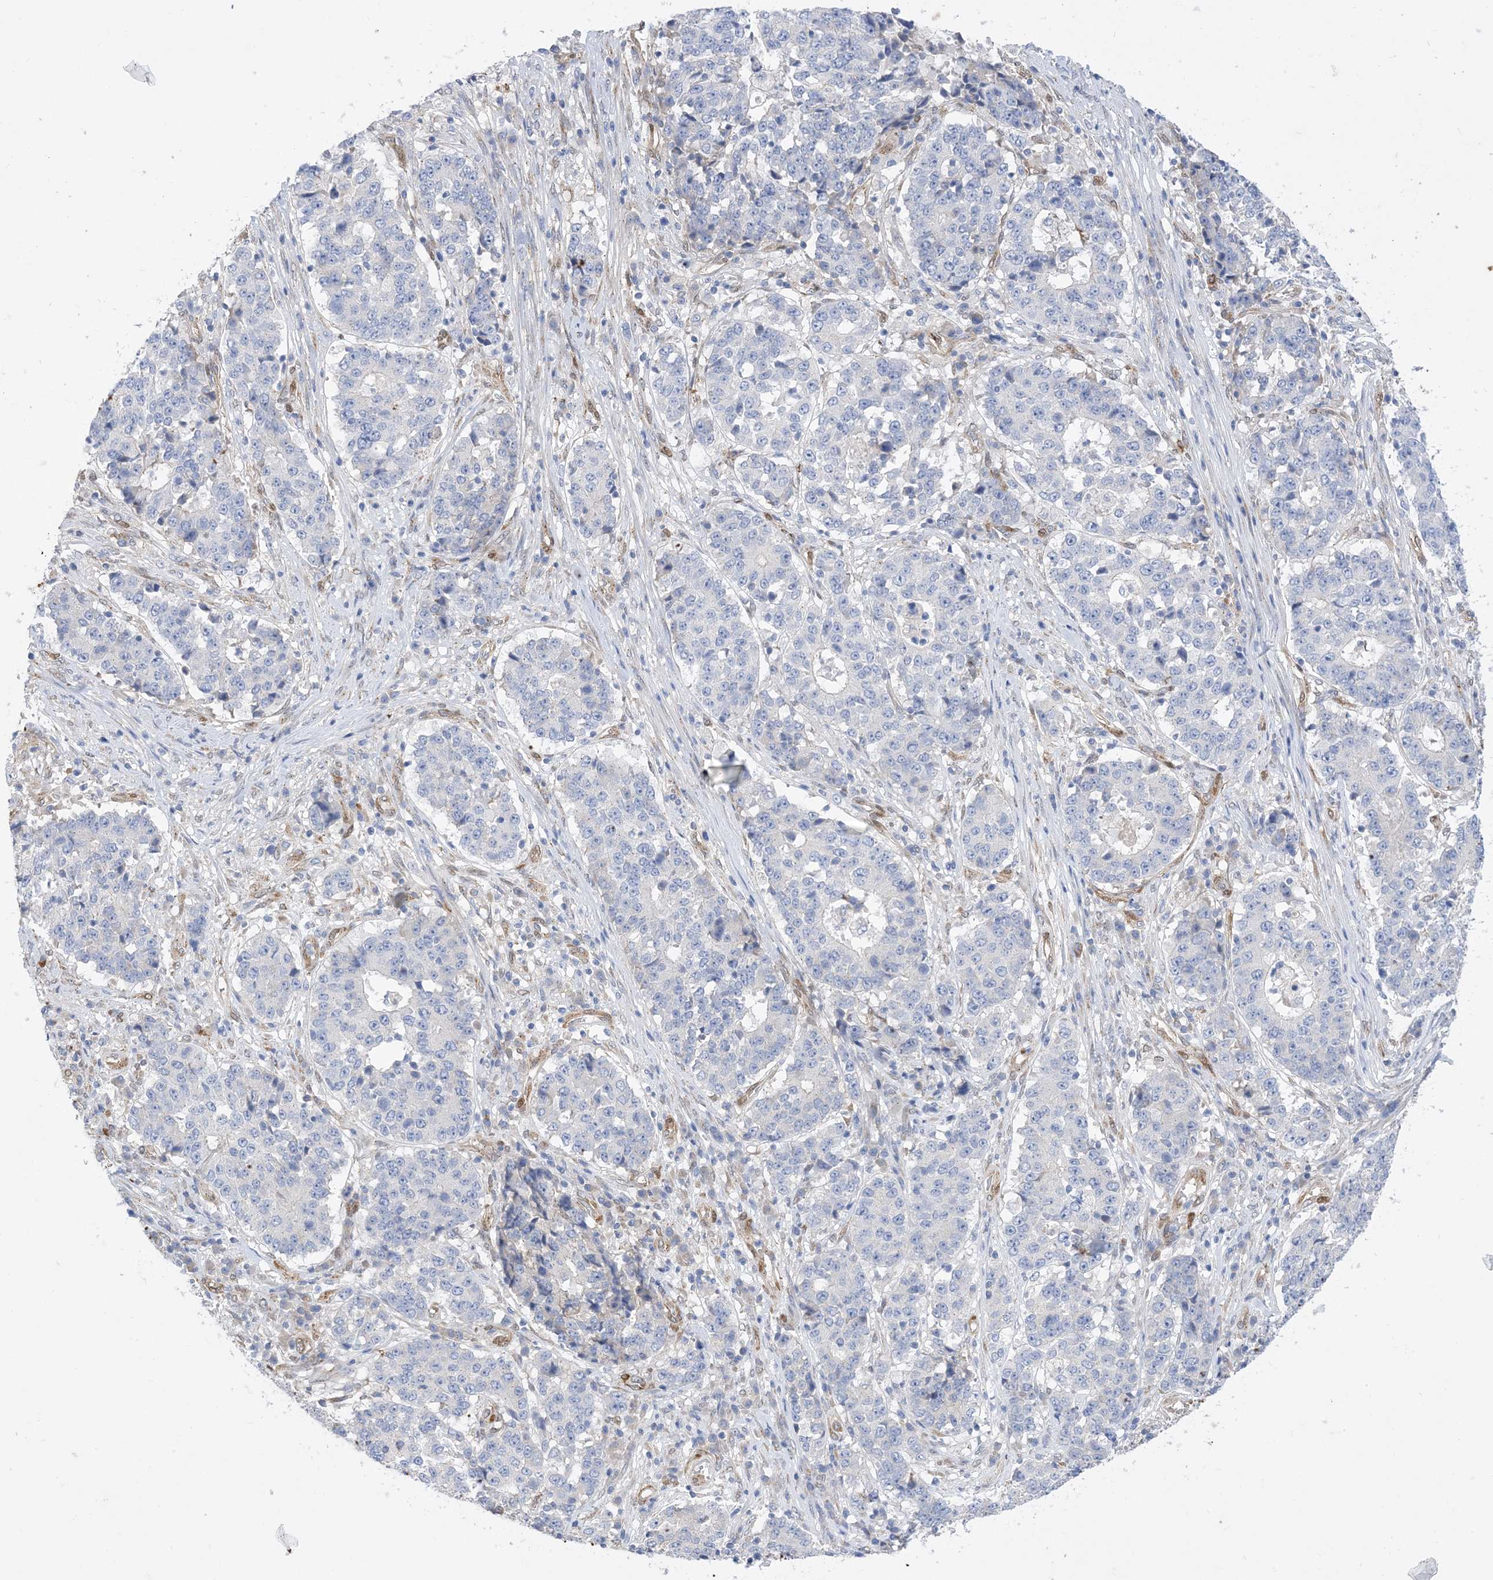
{"staining": {"intensity": "negative", "quantity": "none", "location": "none"}, "tissue": "stomach cancer", "cell_type": "Tumor cells", "image_type": "cancer", "snomed": [{"axis": "morphology", "description": "Adenocarcinoma, NOS"}, {"axis": "topography", "description": "Stomach"}], "caption": "Human stomach cancer stained for a protein using immunohistochemistry (IHC) exhibits no staining in tumor cells.", "gene": "RBMS3", "patient": {"sex": "male", "age": 59}}